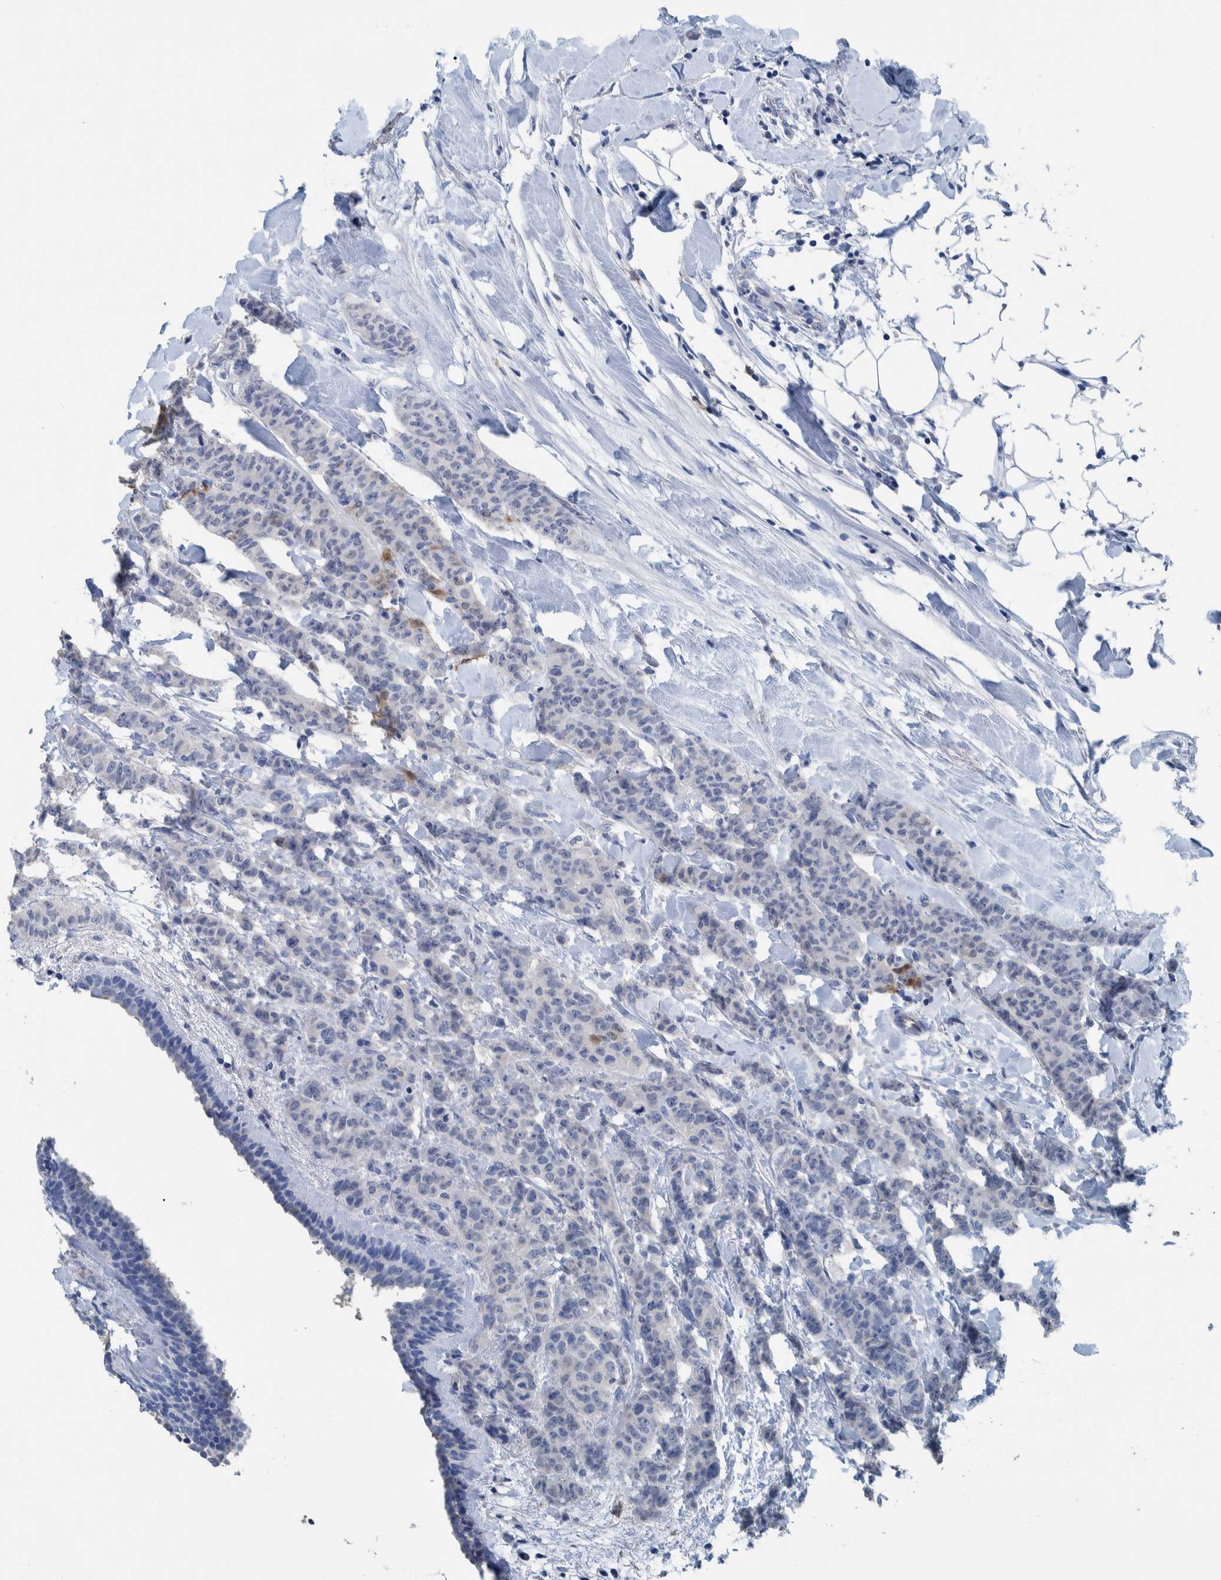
{"staining": {"intensity": "negative", "quantity": "none", "location": "none"}, "tissue": "breast cancer", "cell_type": "Tumor cells", "image_type": "cancer", "snomed": [{"axis": "morphology", "description": "Normal tissue, NOS"}, {"axis": "morphology", "description": "Duct carcinoma"}, {"axis": "topography", "description": "Breast"}], "caption": "Intraductal carcinoma (breast) was stained to show a protein in brown. There is no significant expression in tumor cells.", "gene": "IDO1", "patient": {"sex": "female", "age": 40}}